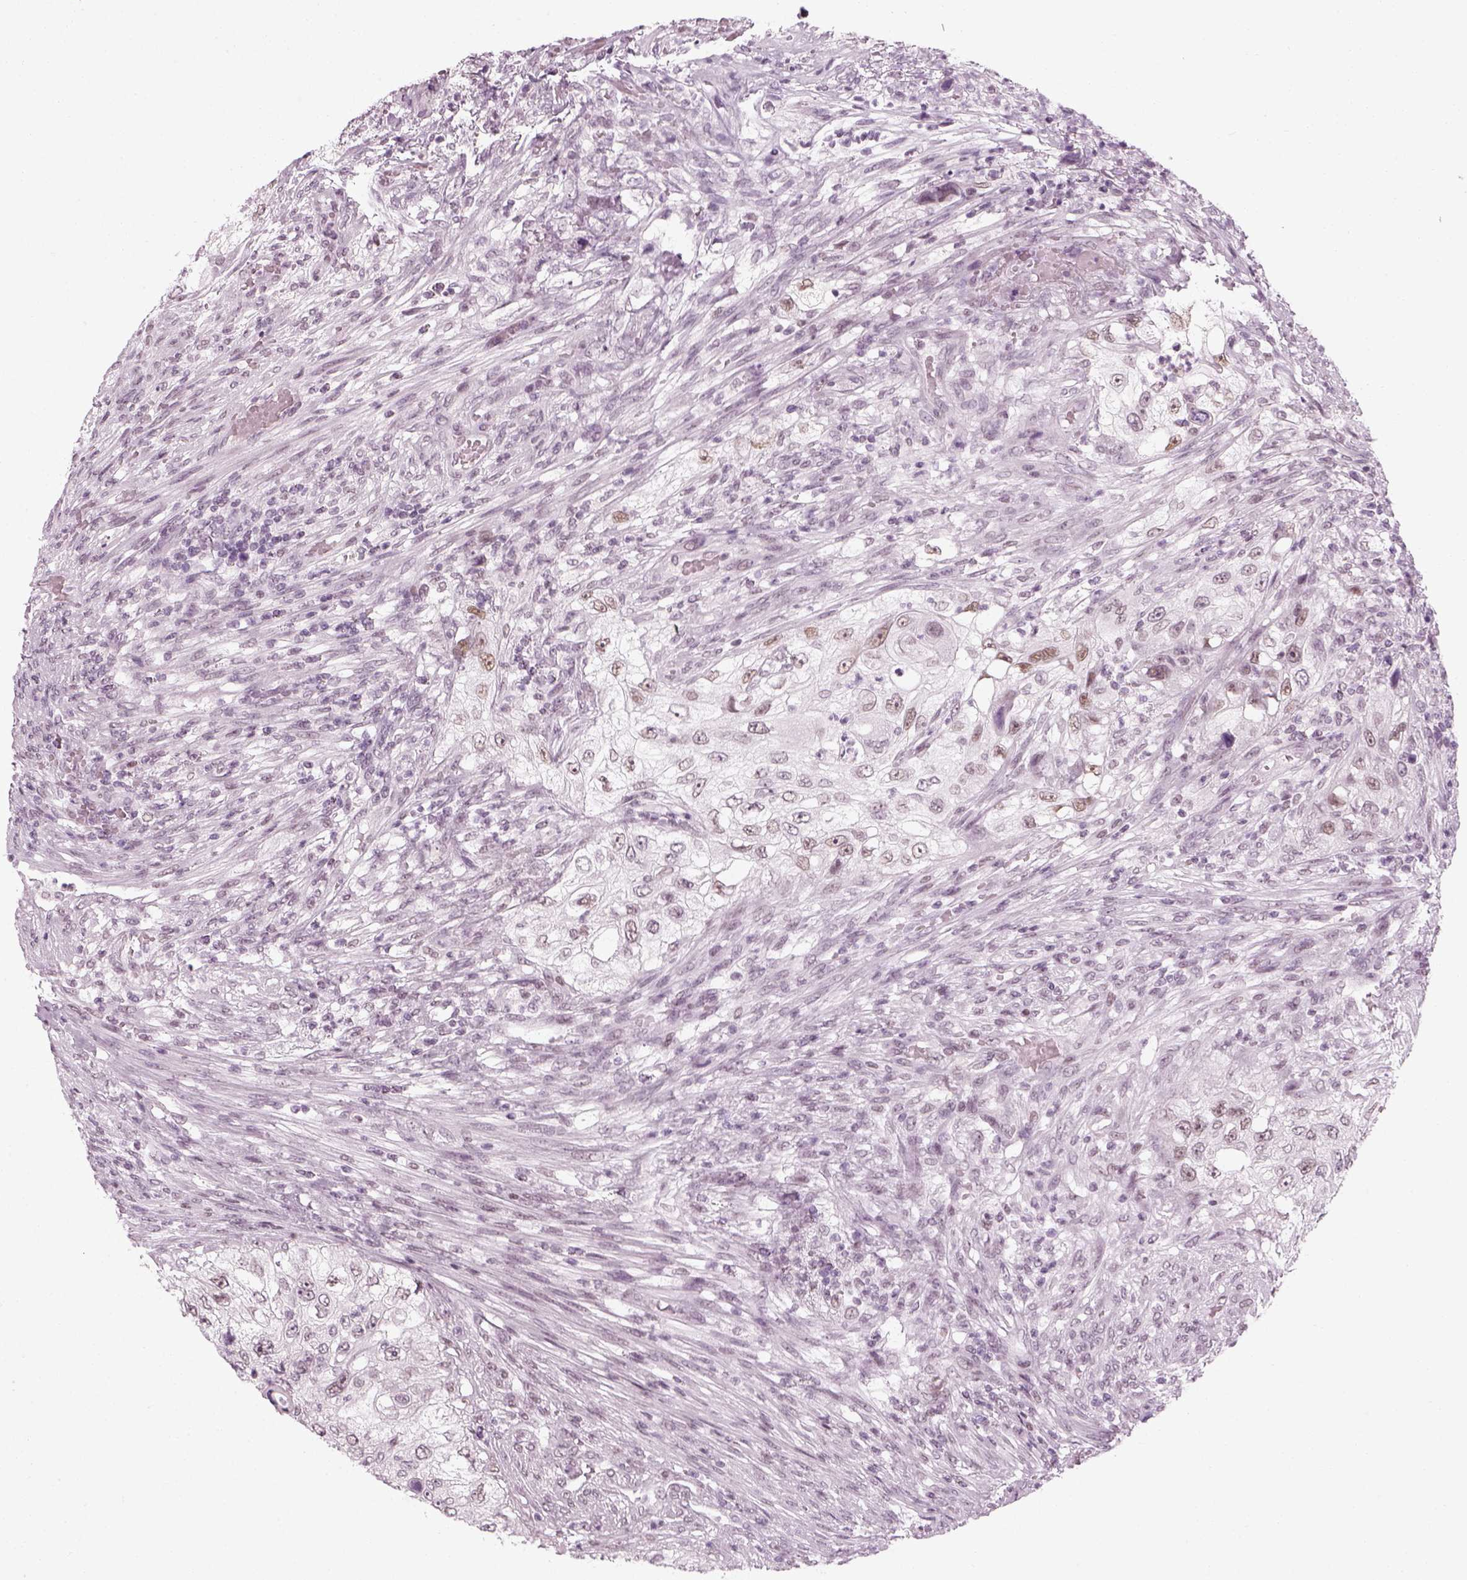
{"staining": {"intensity": "weak", "quantity": "<25%", "location": "nuclear"}, "tissue": "urothelial cancer", "cell_type": "Tumor cells", "image_type": "cancer", "snomed": [{"axis": "morphology", "description": "Urothelial carcinoma, High grade"}, {"axis": "topography", "description": "Urinary bladder"}], "caption": "Urothelial carcinoma (high-grade) was stained to show a protein in brown. There is no significant positivity in tumor cells.", "gene": "KCNG2", "patient": {"sex": "female", "age": 60}}